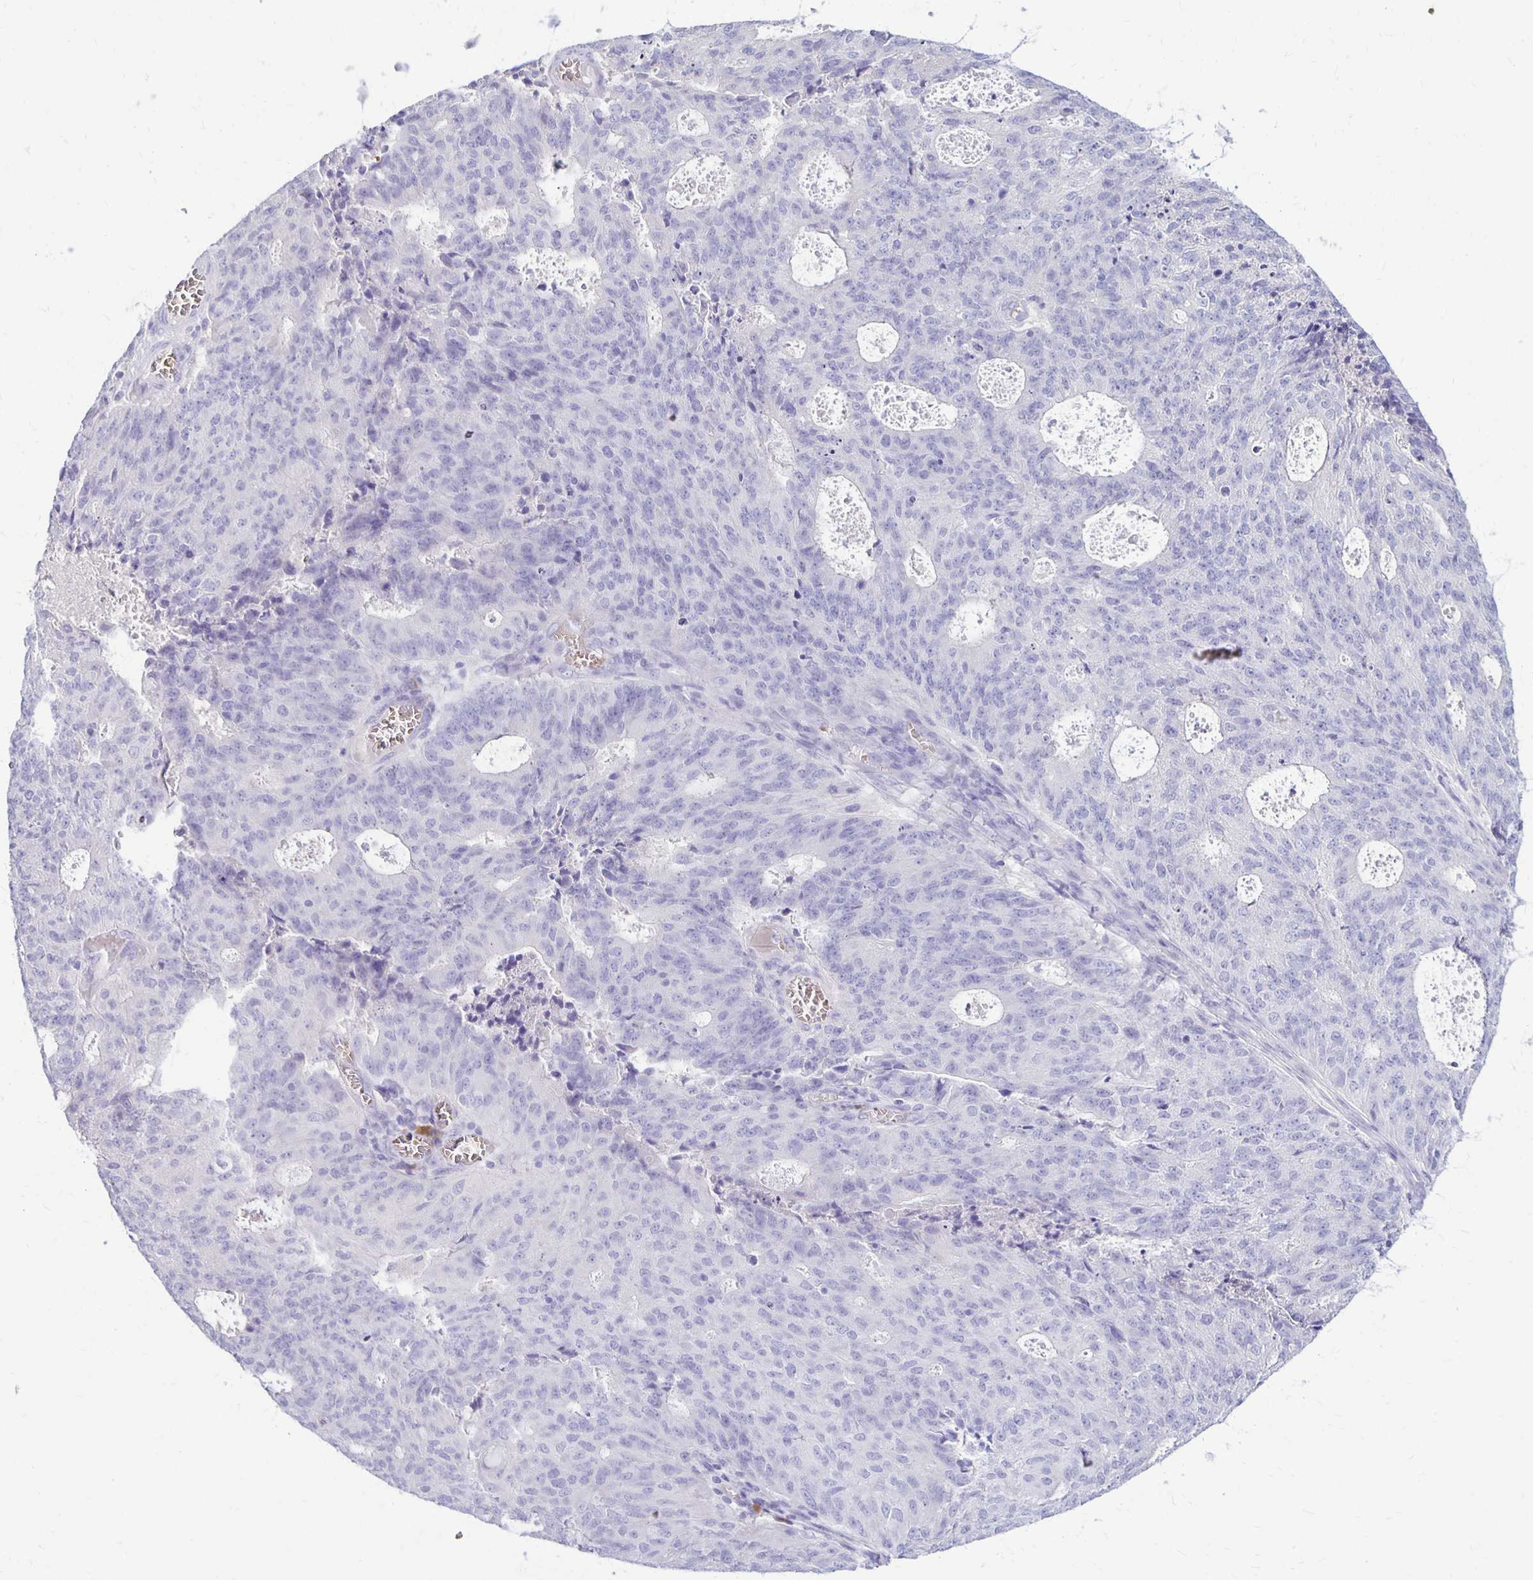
{"staining": {"intensity": "negative", "quantity": "none", "location": "none"}, "tissue": "endometrial cancer", "cell_type": "Tumor cells", "image_type": "cancer", "snomed": [{"axis": "morphology", "description": "Adenocarcinoma, NOS"}, {"axis": "topography", "description": "Endometrium"}], "caption": "Tumor cells show no significant positivity in adenocarcinoma (endometrial).", "gene": "FNTB", "patient": {"sex": "female", "age": 82}}